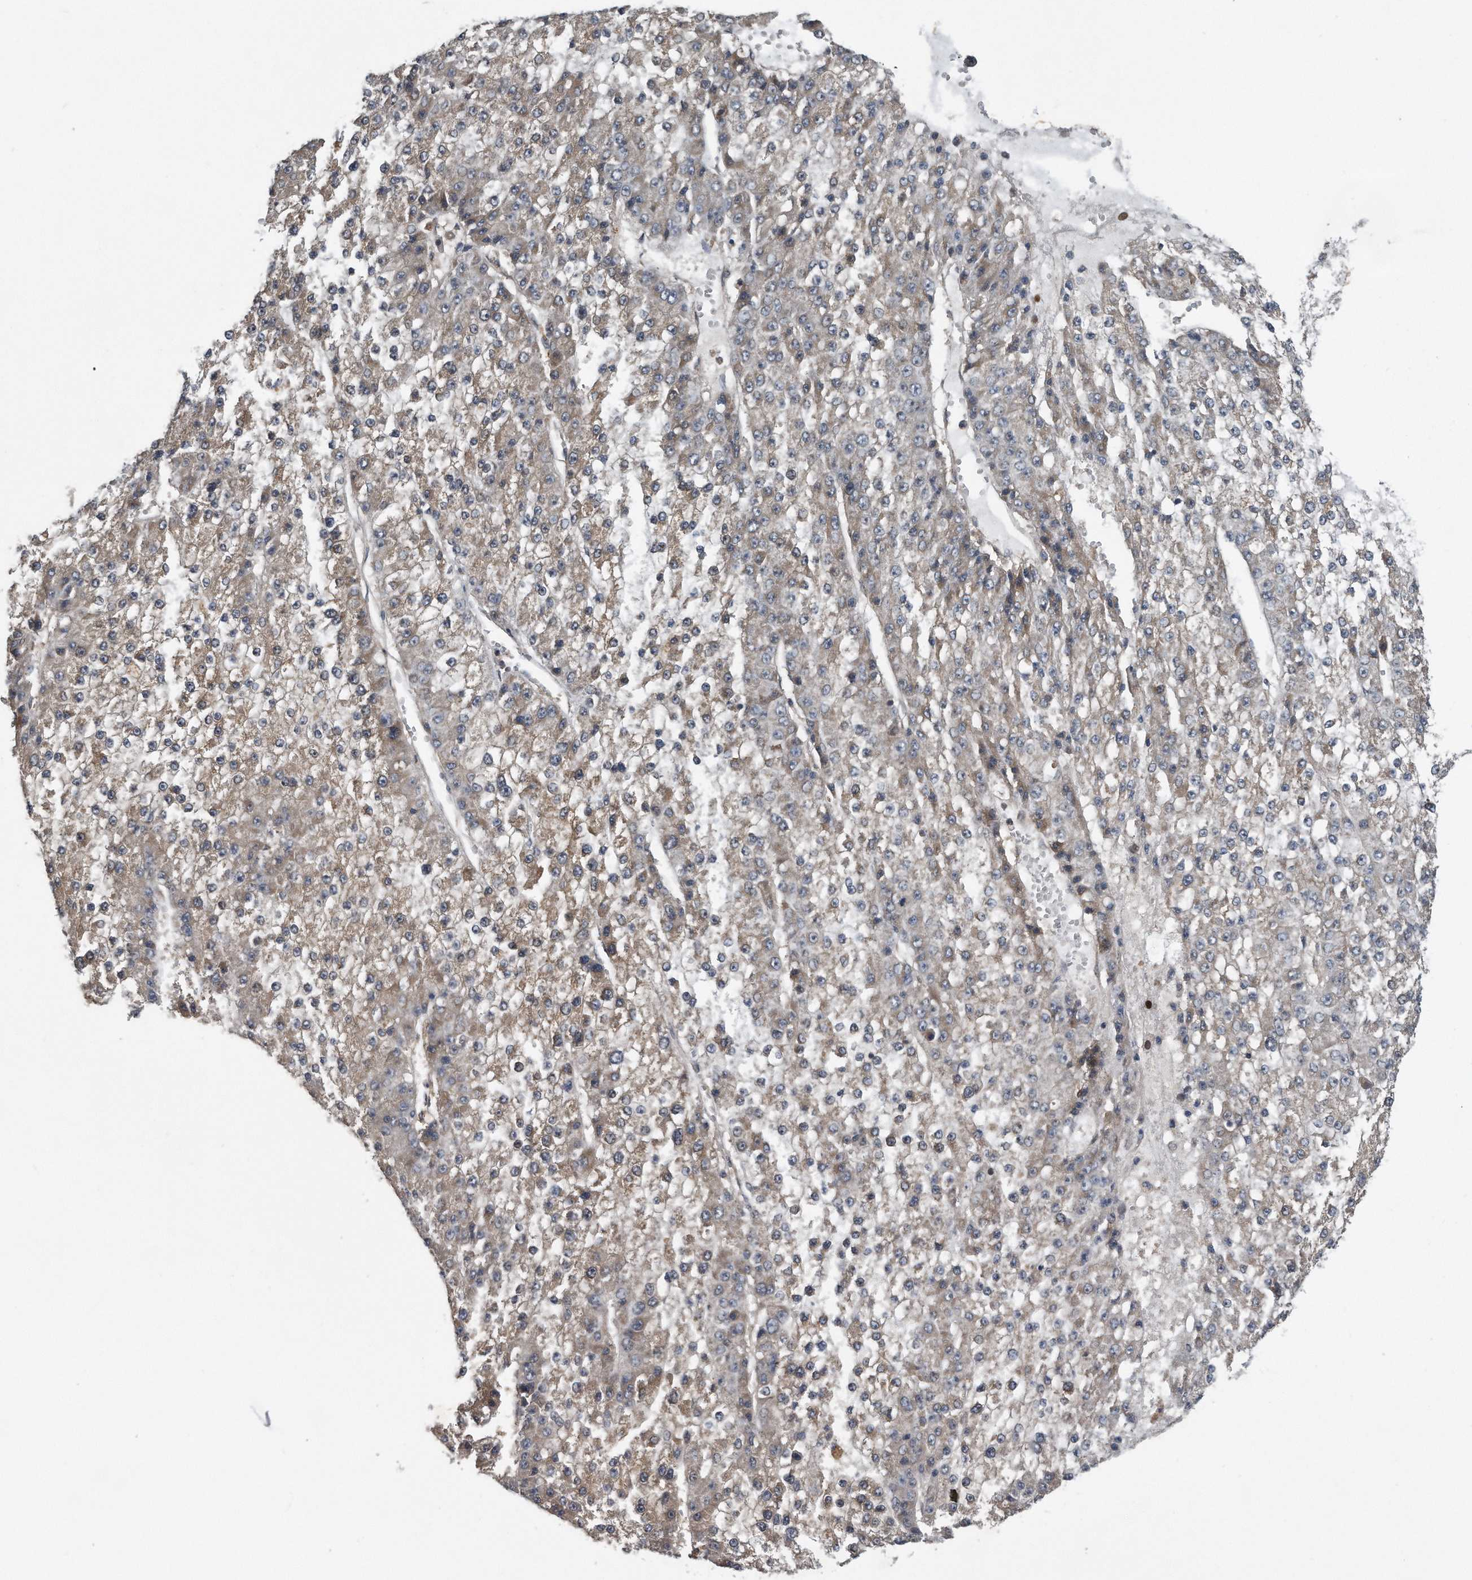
{"staining": {"intensity": "weak", "quantity": "25%-75%", "location": "cytoplasmic/membranous"}, "tissue": "liver cancer", "cell_type": "Tumor cells", "image_type": "cancer", "snomed": [{"axis": "morphology", "description": "Carcinoma, Hepatocellular, NOS"}, {"axis": "topography", "description": "Liver"}], "caption": "Immunohistochemistry staining of liver cancer, which reveals low levels of weak cytoplasmic/membranous positivity in approximately 25%-75% of tumor cells indicating weak cytoplasmic/membranous protein staining. The staining was performed using DAB (3,3'-diaminobenzidine) (brown) for protein detection and nuclei were counterstained in hematoxylin (blue).", "gene": "ALPK2", "patient": {"sex": "female", "age": 73}}